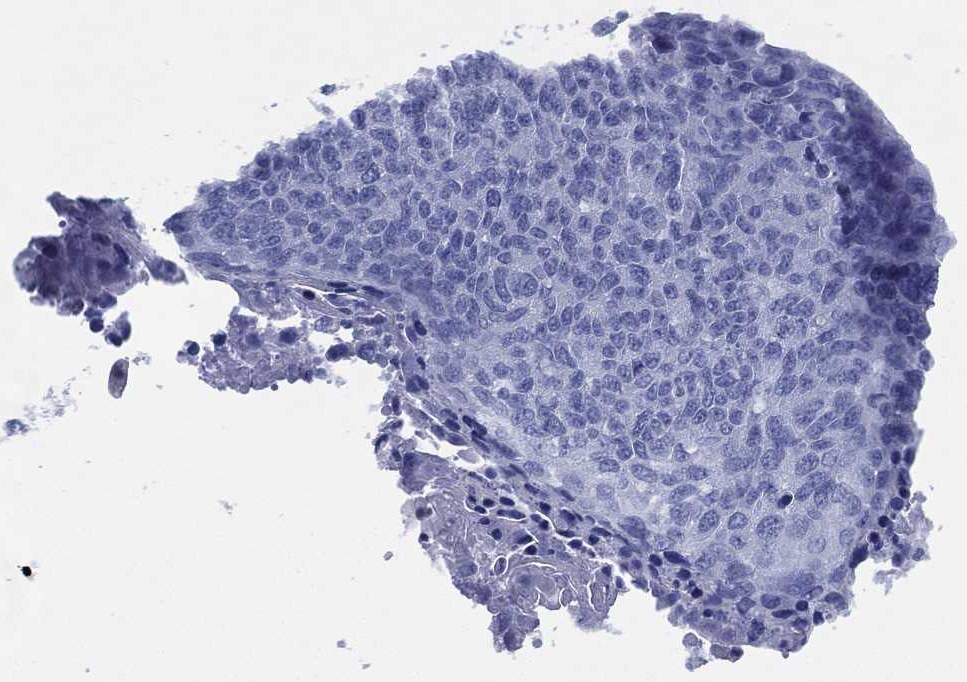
{"staining": {"intensity": "negative", "quantity": "none", "location": "none"}, "tissue": "lung cancer", "cell_type": "Tumor cells", "image_type": "cancer", "snomed": [{"axis": "morphology", "description": "Squamous cell carcinoma, NOS"}, {"axis": "topography", "description": "Lung"}], "caption": "Lung squamous cell carcinoma stained for a protein using IHC demonstrates no staining tumor cells.", "gene": "CCDC70", "patient": {"sex": "male", "age": 73}}